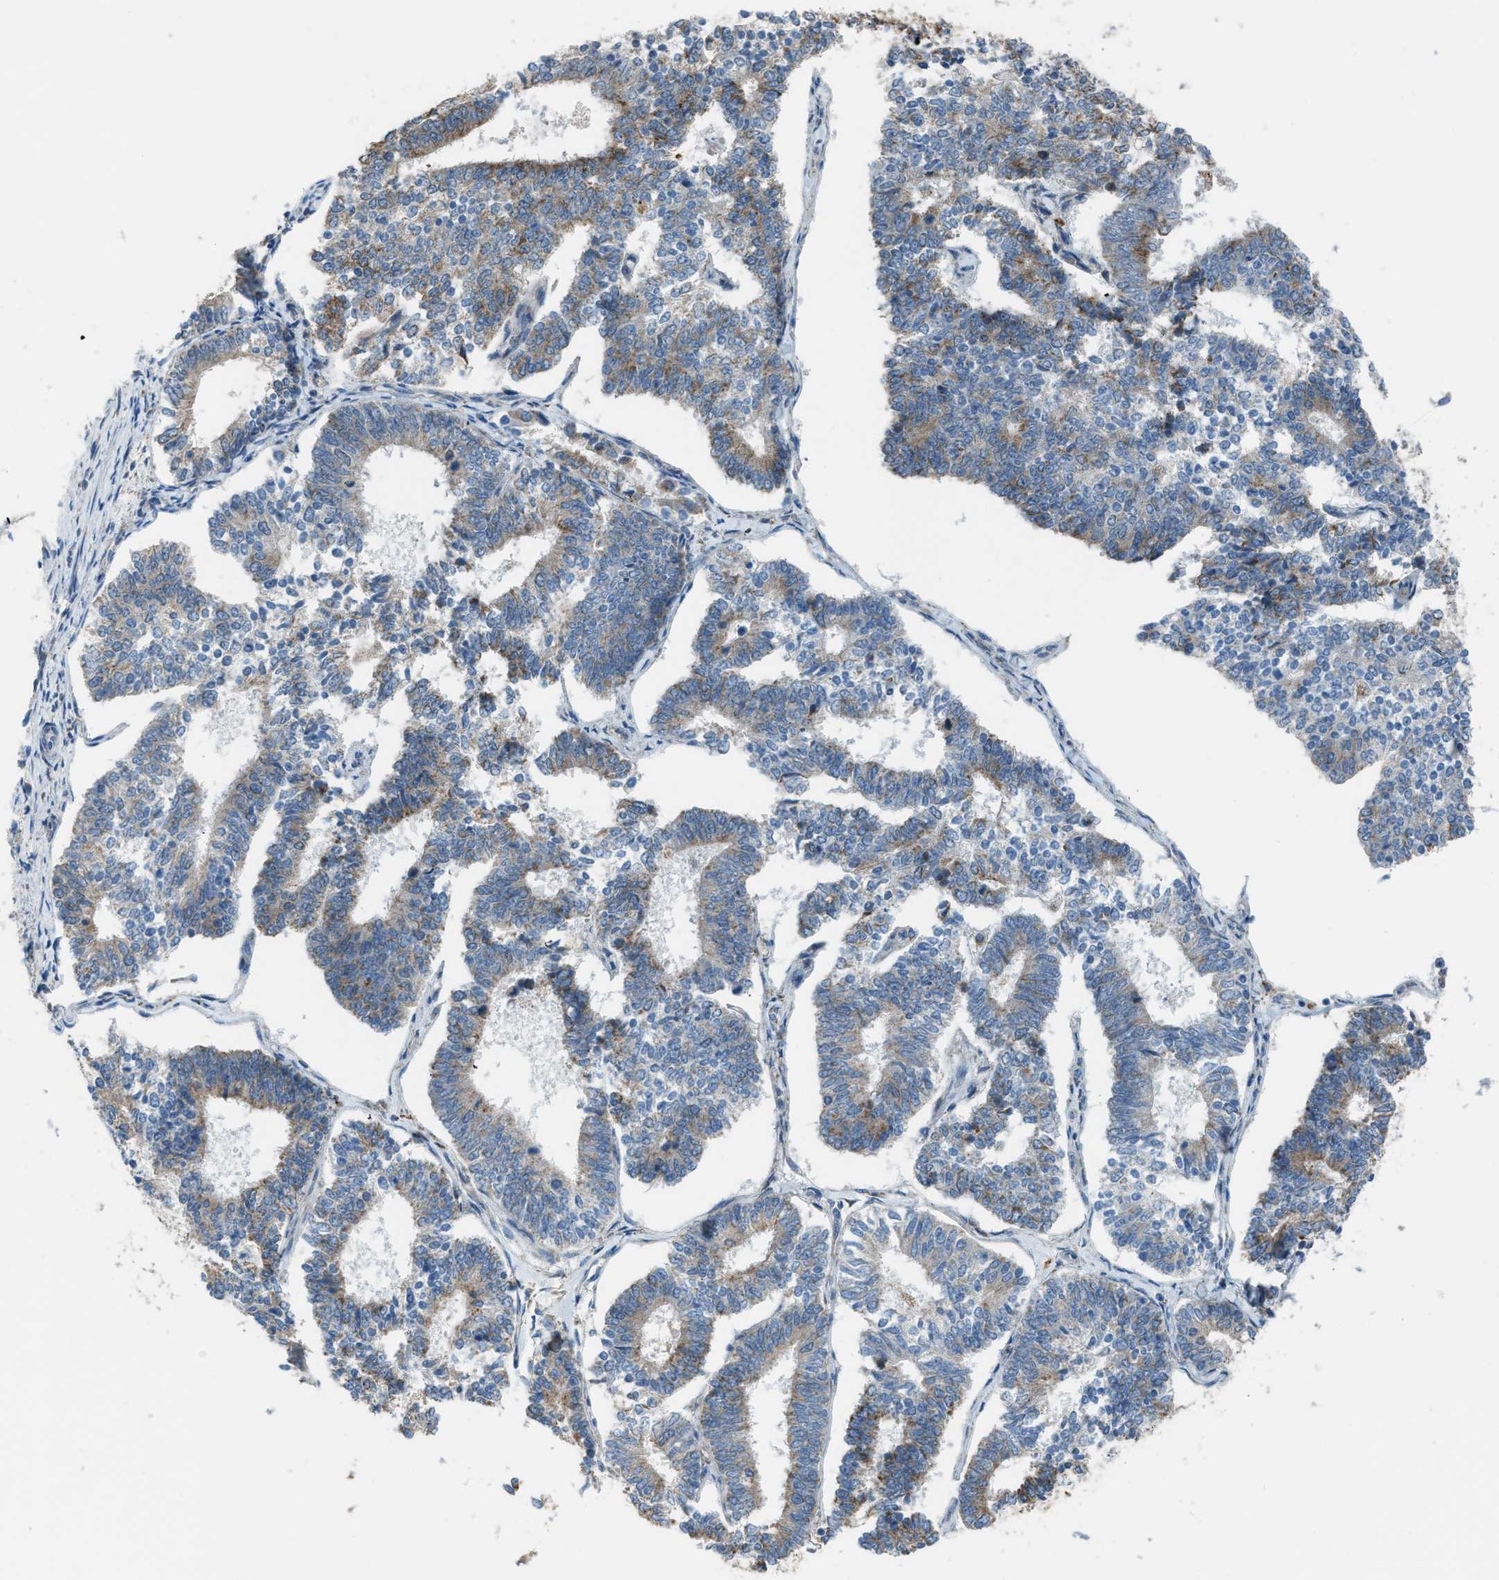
{"staining": {"intensity": "weak", "quantity": "25%-75%", "location": "cytoplasmic/membranous"}, "tissue": "endometrial cancer", "cell_type": "Tumor cells", "image_type": "cancer", "snomed": [{"axis": "morphology", "description": "Adenocarcinoma, NOS"}, {"axis": "topography", "description": "Endometrium"}], "caption": "Weak cytoplasmic/membranous staining for a protein is seen in about 25%-75% of tumor cells of endometrial cancer using immunohistochemistry (IHC).", "gene": "SMIM20", "patient": {"sex": "female", "age": 70}}